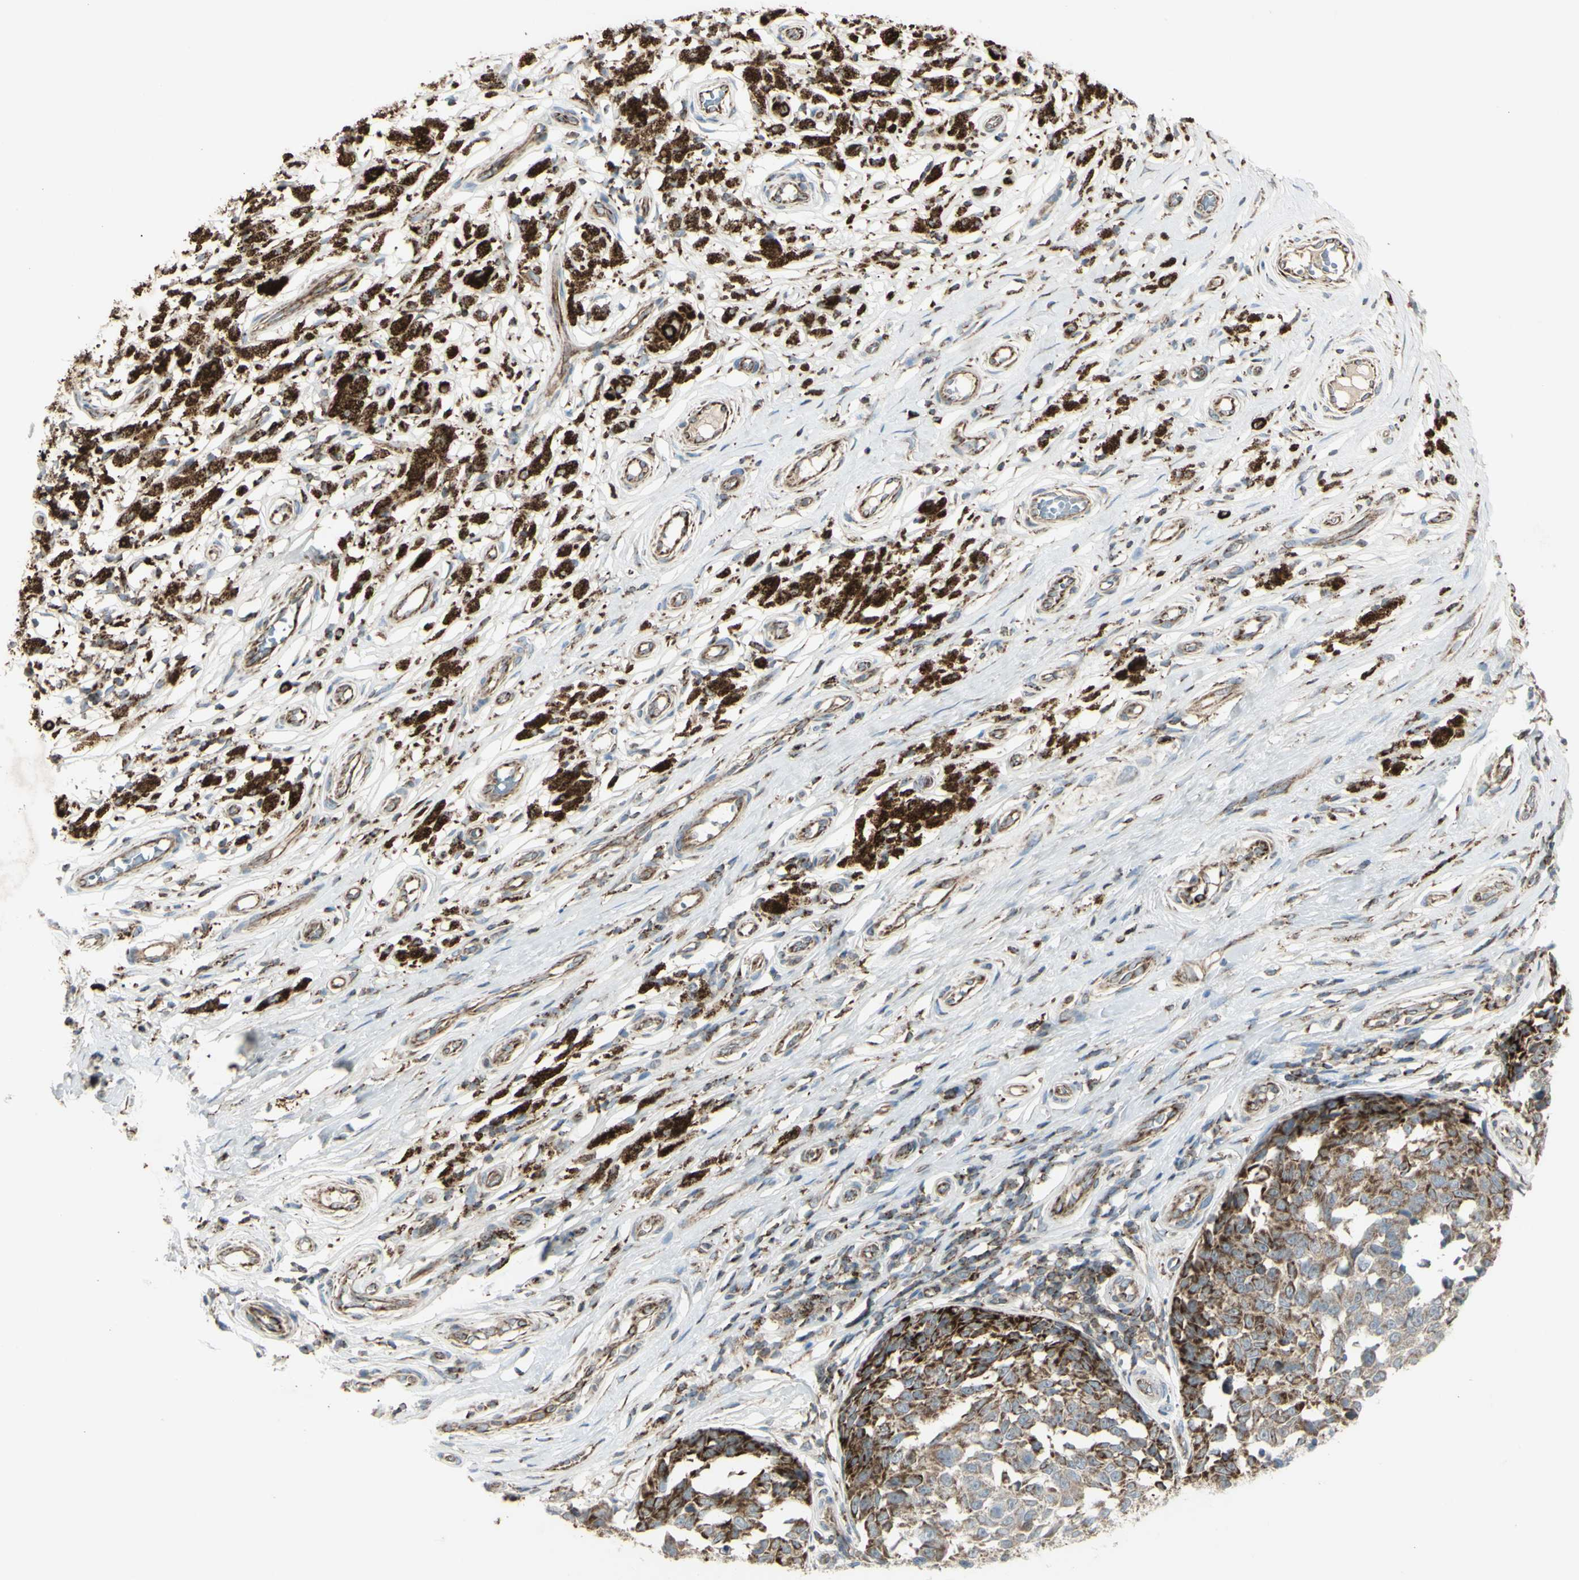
{"staining": {"intensity": "strong", "quantity": ">75%", "location": "cytoplasmic/membranous"}, "tissue": "melanoma", "cell_type": "Tumor cells", "image_type": "cancer", "snomed": [{"axis": "morphology", "description": "Malignant melanoma, NOS"}, {"axis": "topography", "description": "Skin"}], "caption": "Immunohistochemical staining of human melanoma displays high levels of strong cytoplasmic/membranous protein staining in approximately >75% of tumor cells.", "gene": "CYB5R1", "patient": {"sex": "female", "age": 64}}